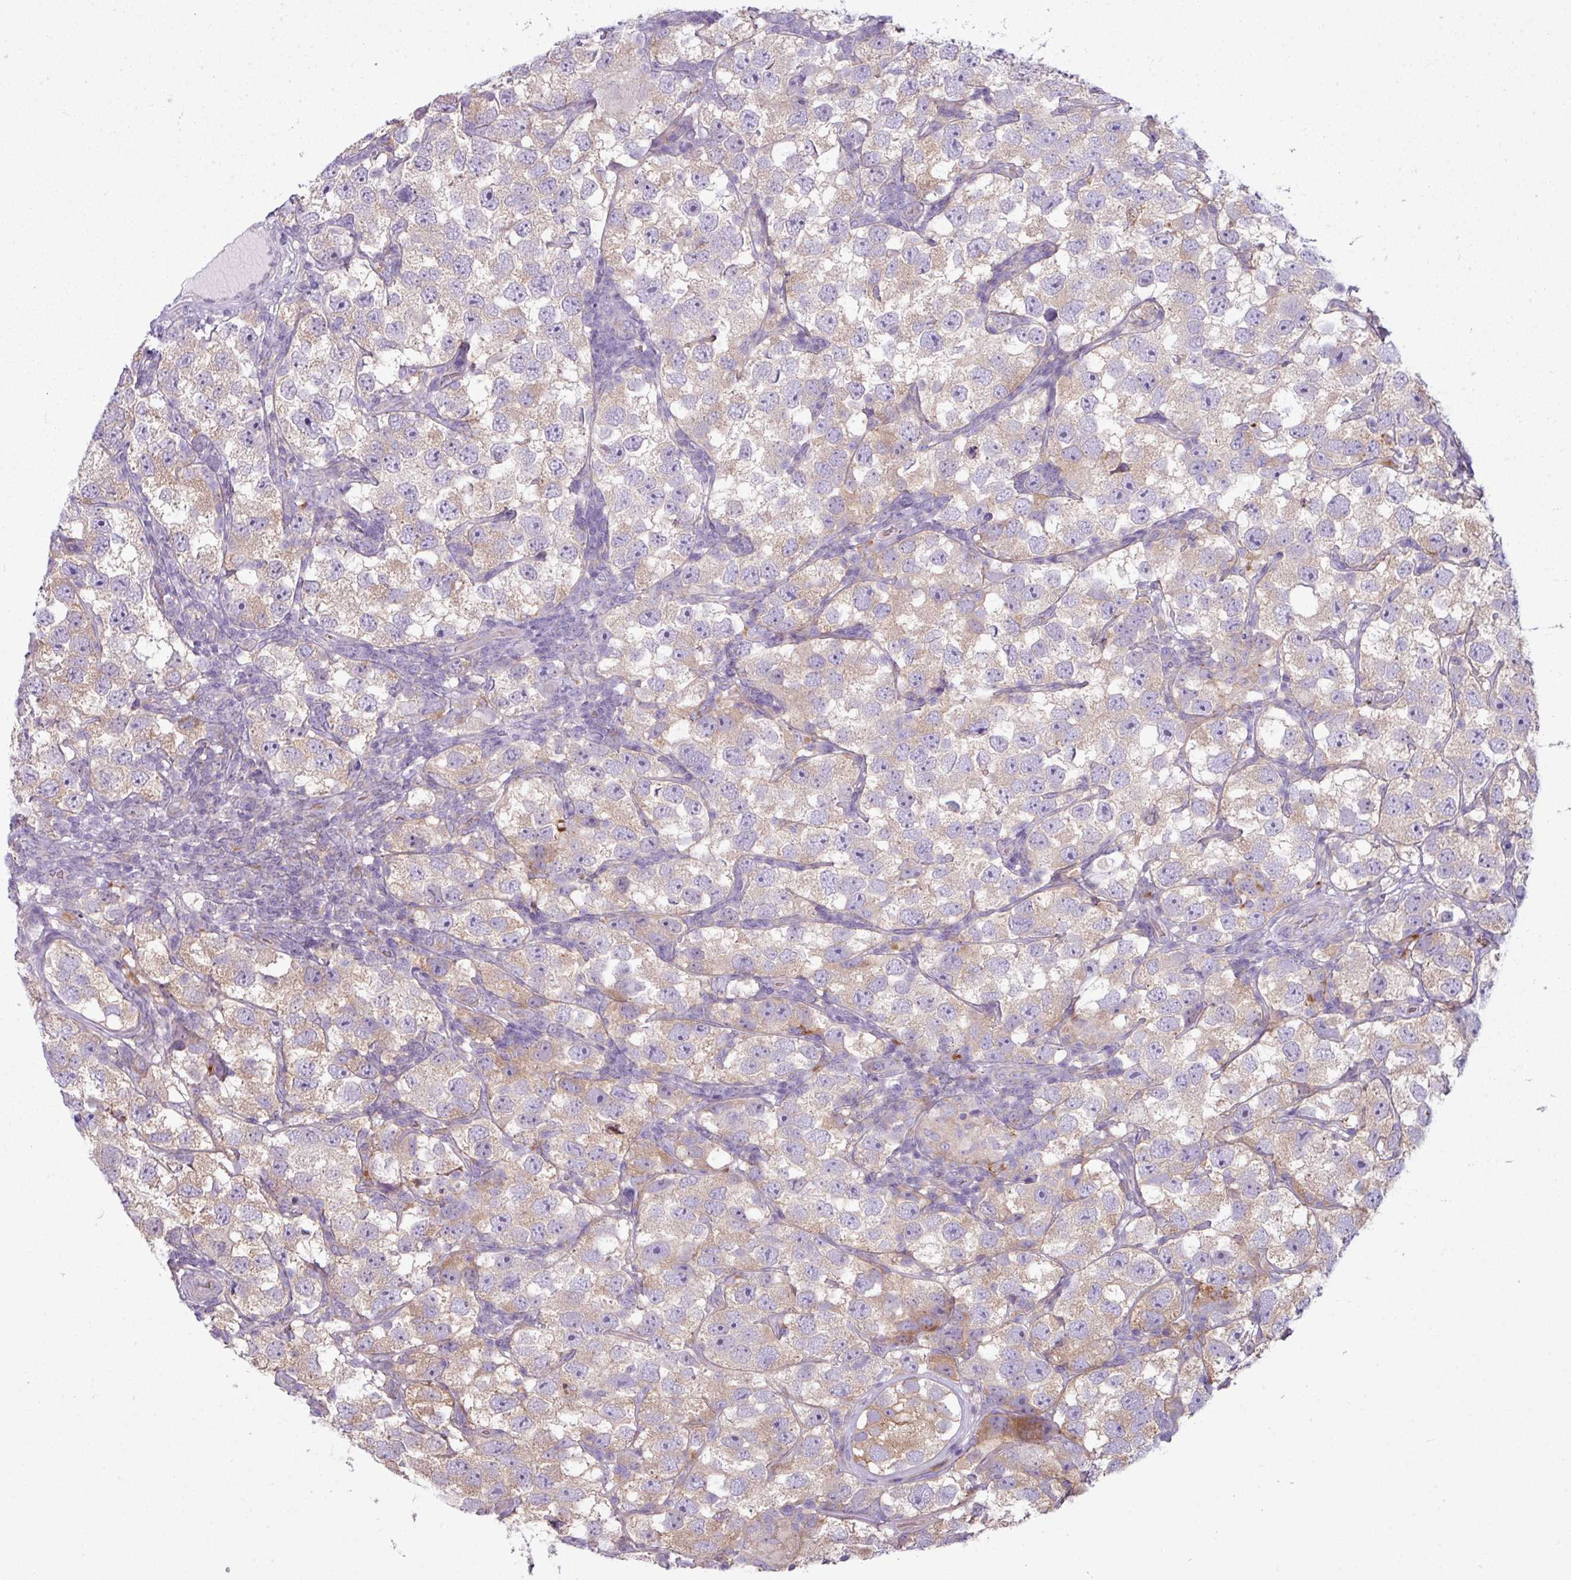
{"staining": {"intensity": "weak", "quantity": "25%-75%", "location": "cytoplasmic/membranous"}, "tissue": "testis cancer", "cell_type": "Tumor cells", "image_type": "cancer", "snomed": [{"axis": "morphology", "description": "Seminoma, NOS"}, {"axis": "topography", "description": "Testis"}], "caption": "Weak cytoplasmic/membranous protein expression is present in approximately 25%-75% of tumor cells in testis seminoma. Nuclei are stained in blue.", "gene": "CAMK2B", "patient": {"sex": "male", "age": 26}}